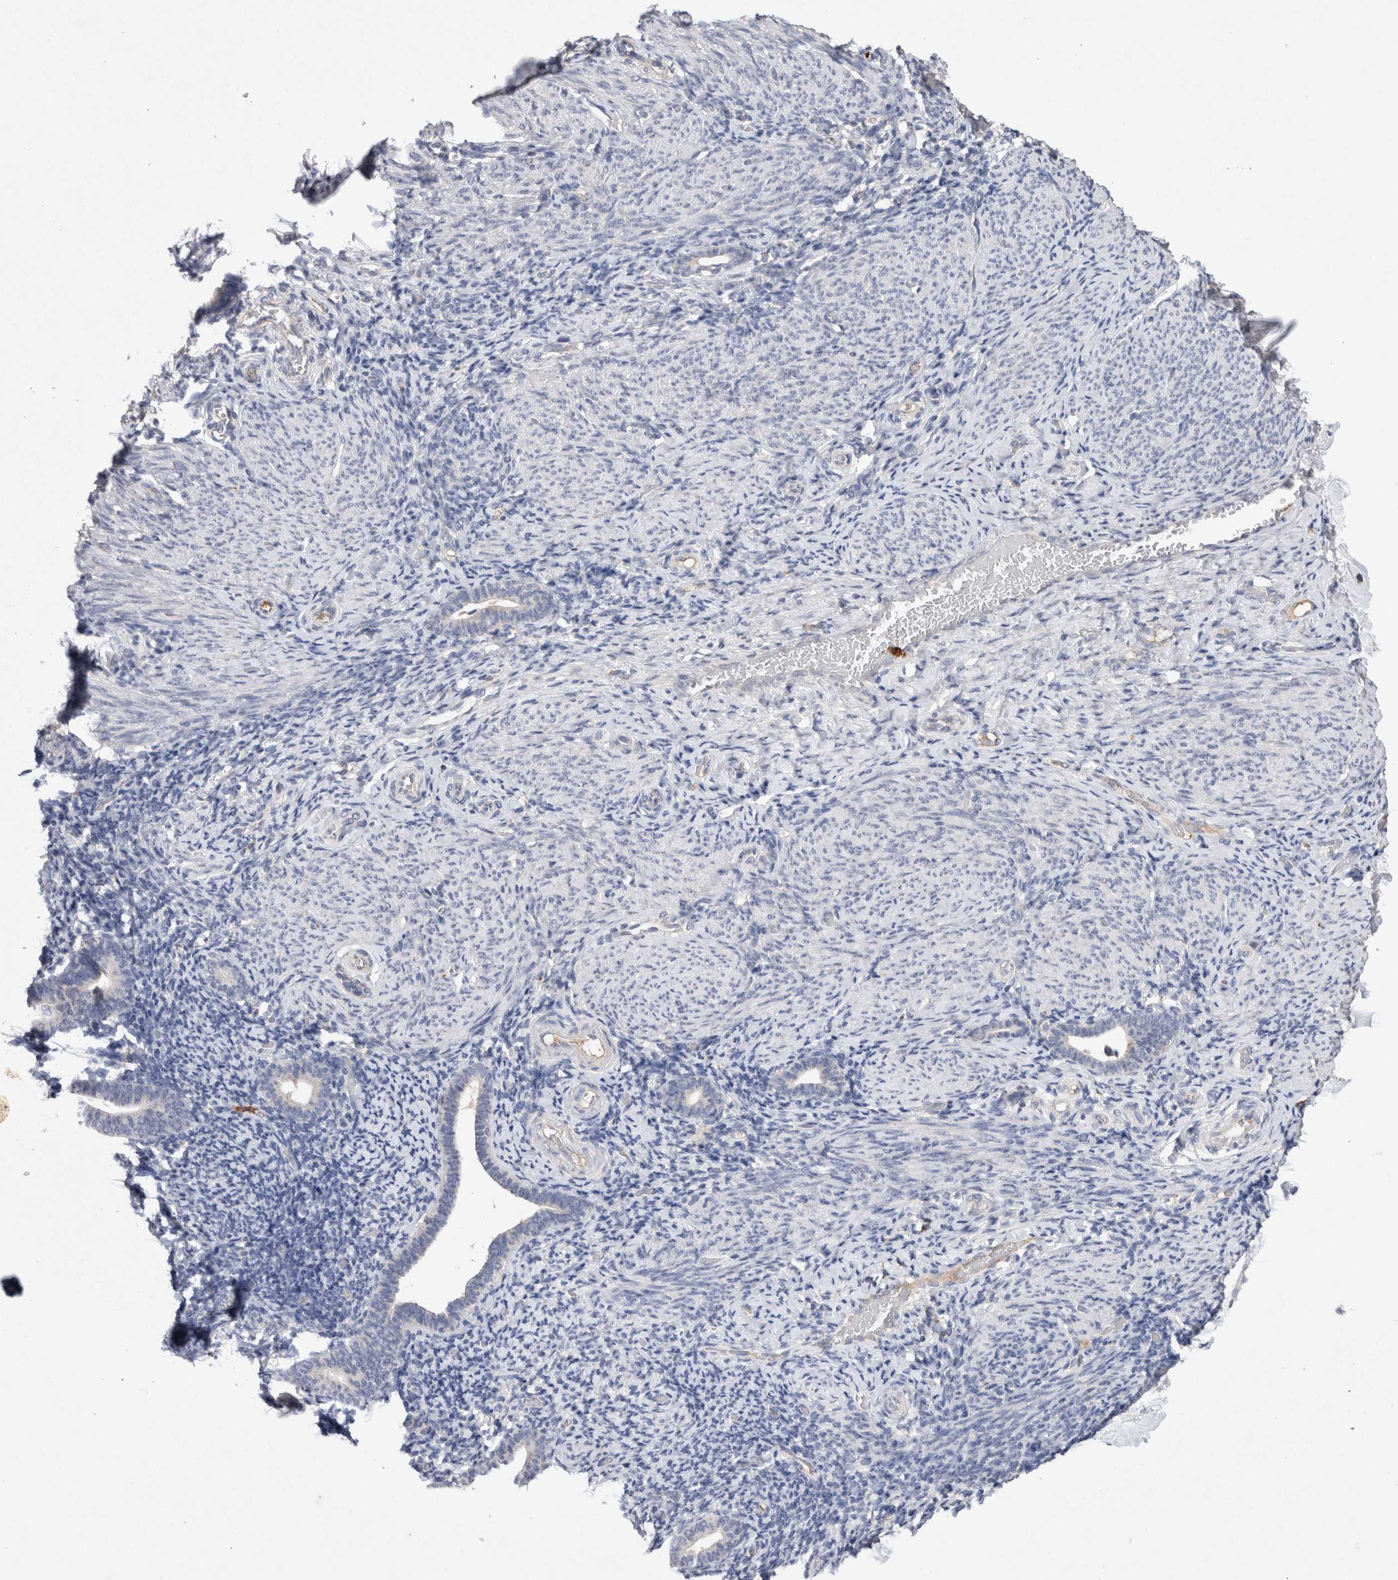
{"staining": {"intensity": "negative", "quantity": "none", "location": "none"}, "tissue": "endometrium", "cell_type": "Cells in endometrial stroma", "image_type": "normal", "snomed": [{"axis": "morphology", "description": "Normal tissue, NOS"}, {"axis": "topography", "description": "Endometrium"}], "caption": "DAB (3,3'-diaminobenzidine) immunohistochemical staining of benign endometrium exhibits no significant staining in cells in endometrial stroma.", "gene": "FABP7", "patient": {"sex": "female", "age": 51}}